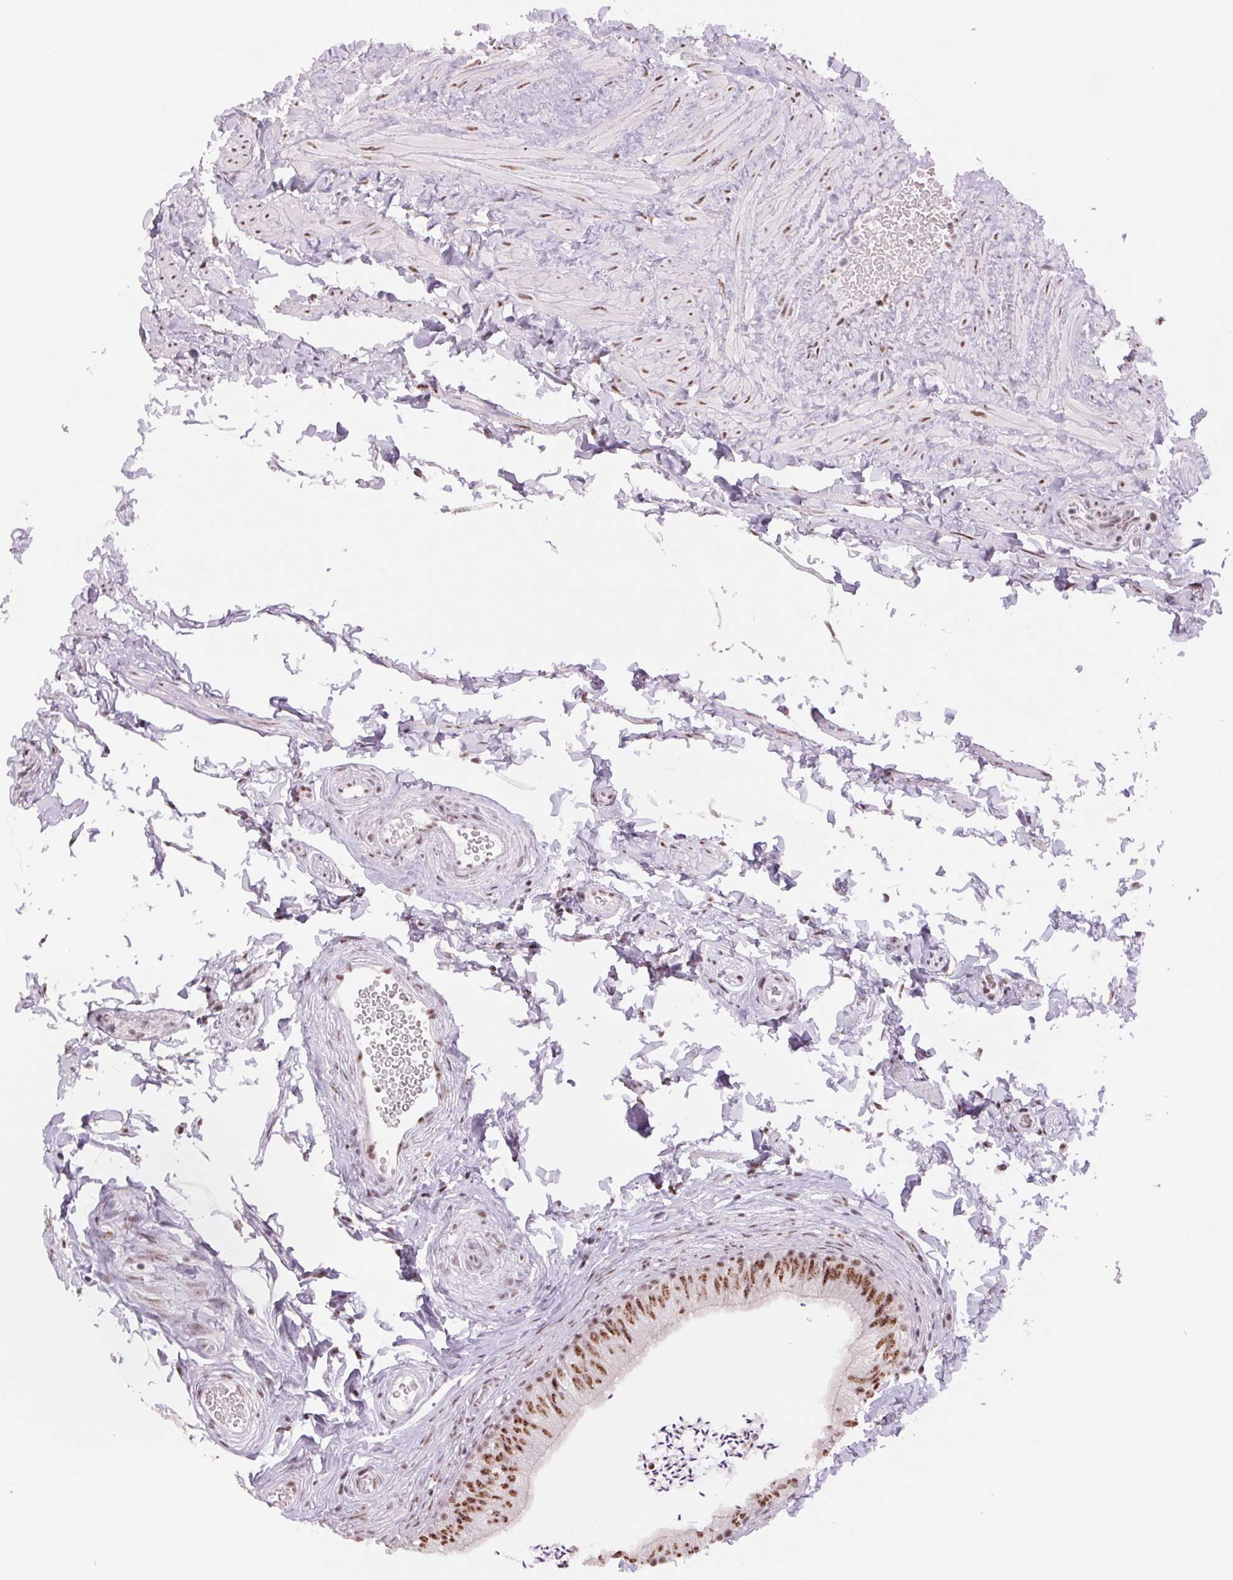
{"staining": {"intensity": "strong", "quantity": ">75%", "location": "nuclear"}, "tissue": "epididymis", "cell_type": "Glandular cells", "image_type": "normal", "snomed": [{"axis": "morphology", "description": "Normal tissue, NOS"}, {"axis": "topography", "description": "Epididymis, spermatic cord, NOS"}, {"axis": "topography", "description": "Epididymis"}, {"axis": "topography", "description": "Peripheral nerve tissue"}], "caption": "Normal epididymis demonstrates strong nuclear expression in approximately >75% of glandular cells, visualized by immunohistochemistry.", "gene": "ZC3H14", "patient": {"sex": "male", "age": 29}}